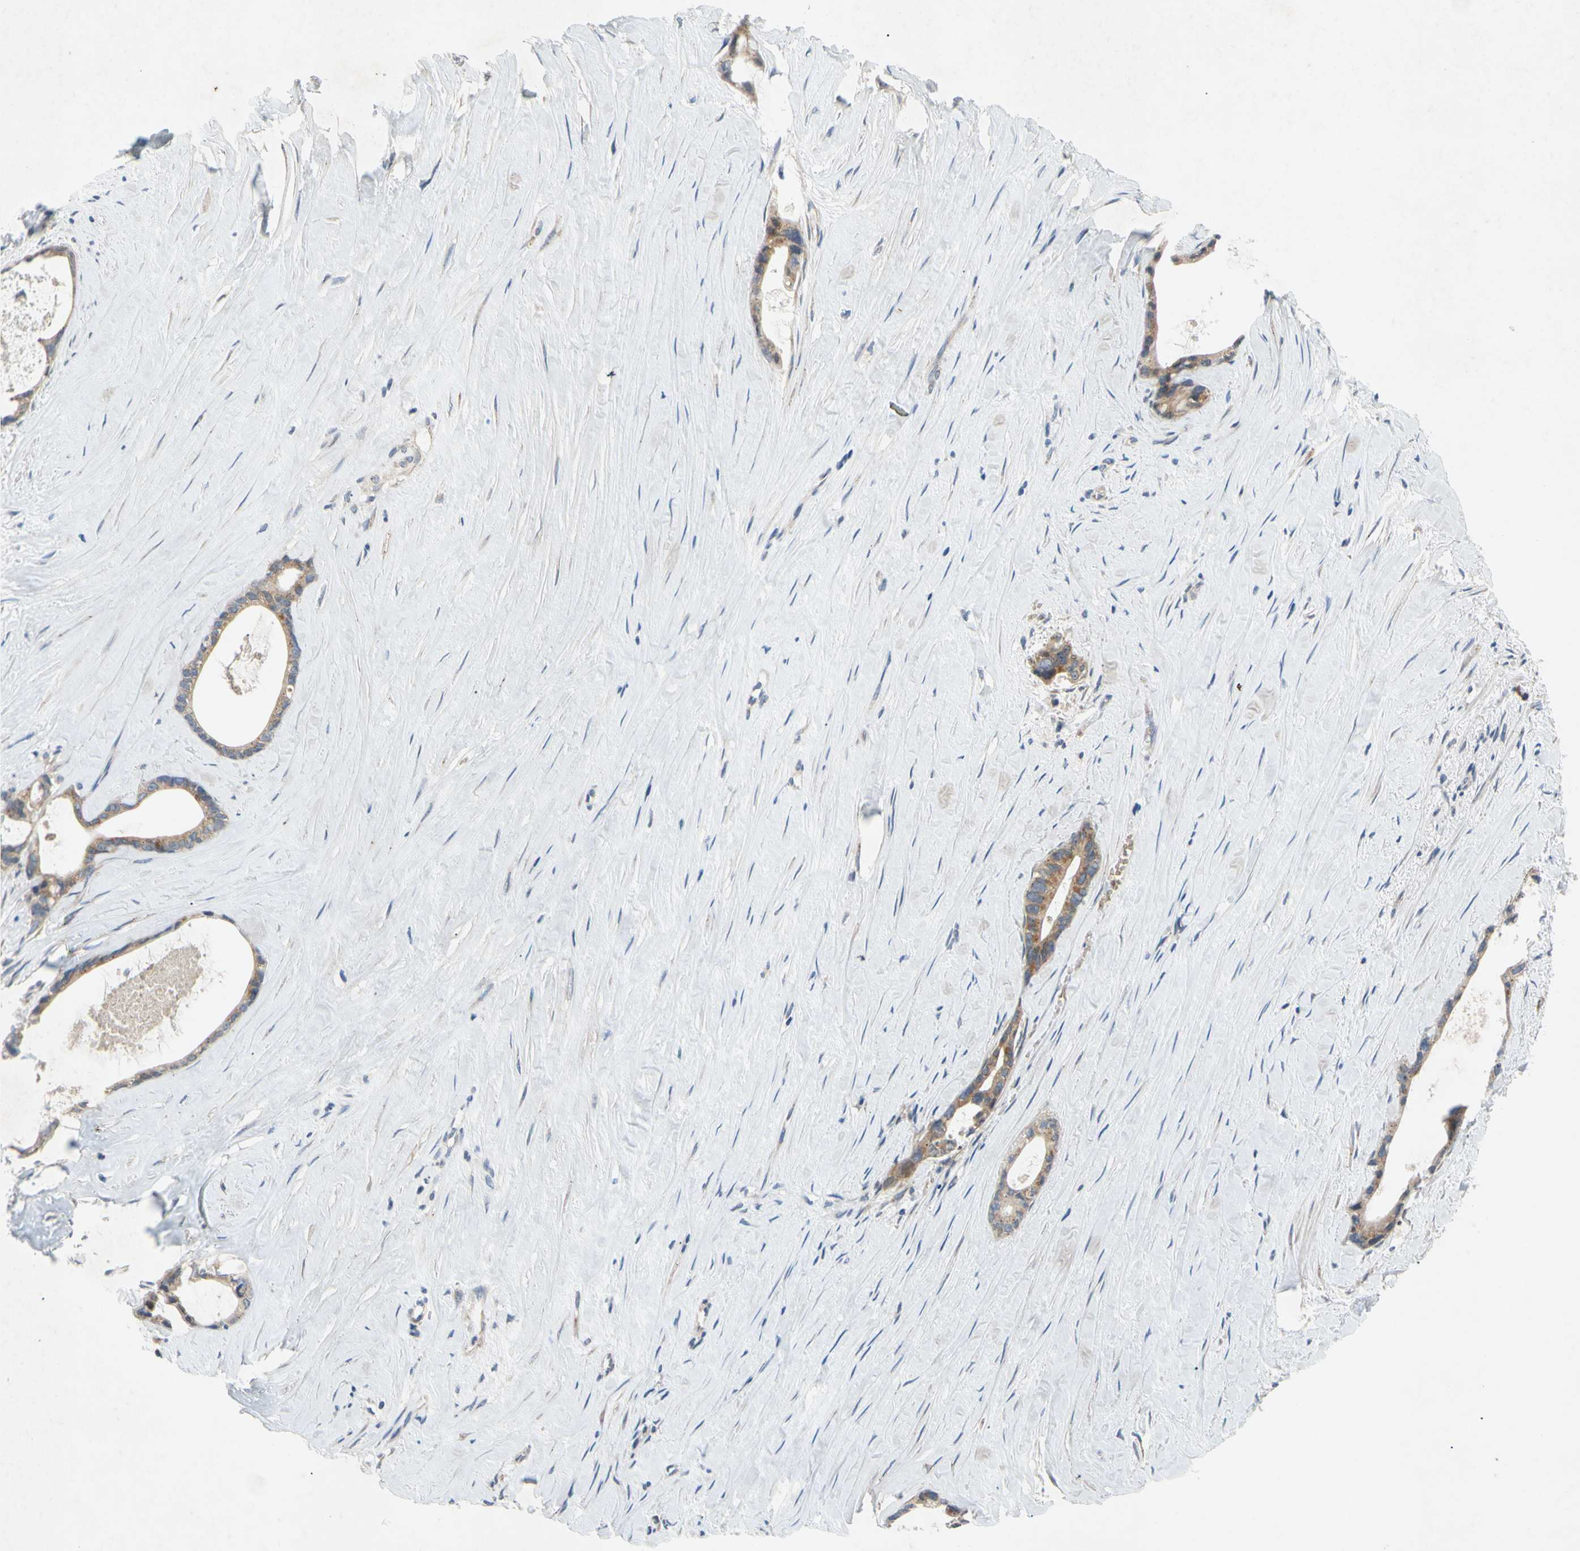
{"staining": {"intensity": "weak", "quantity": ">75%", "location": "cytoplasmic/membranous"}, "tissue": "liver cancer", "cell_type": "Tumor cells", "image_type": "cancer", "snomed": [{"axis": "morphology", "description": "Cholangiocarcinoma"}, {"axis": "topography", "description": "Liver"}], "caption": "Immunohistochemistry of human liver cancer (cholangiocarcinoma) demonstrates low levels of weak cytoplasmic/membranous expression in about >75% of tumor cells.", "gene": "ADD2", "patient": {"sex": "female", "age": 55}}